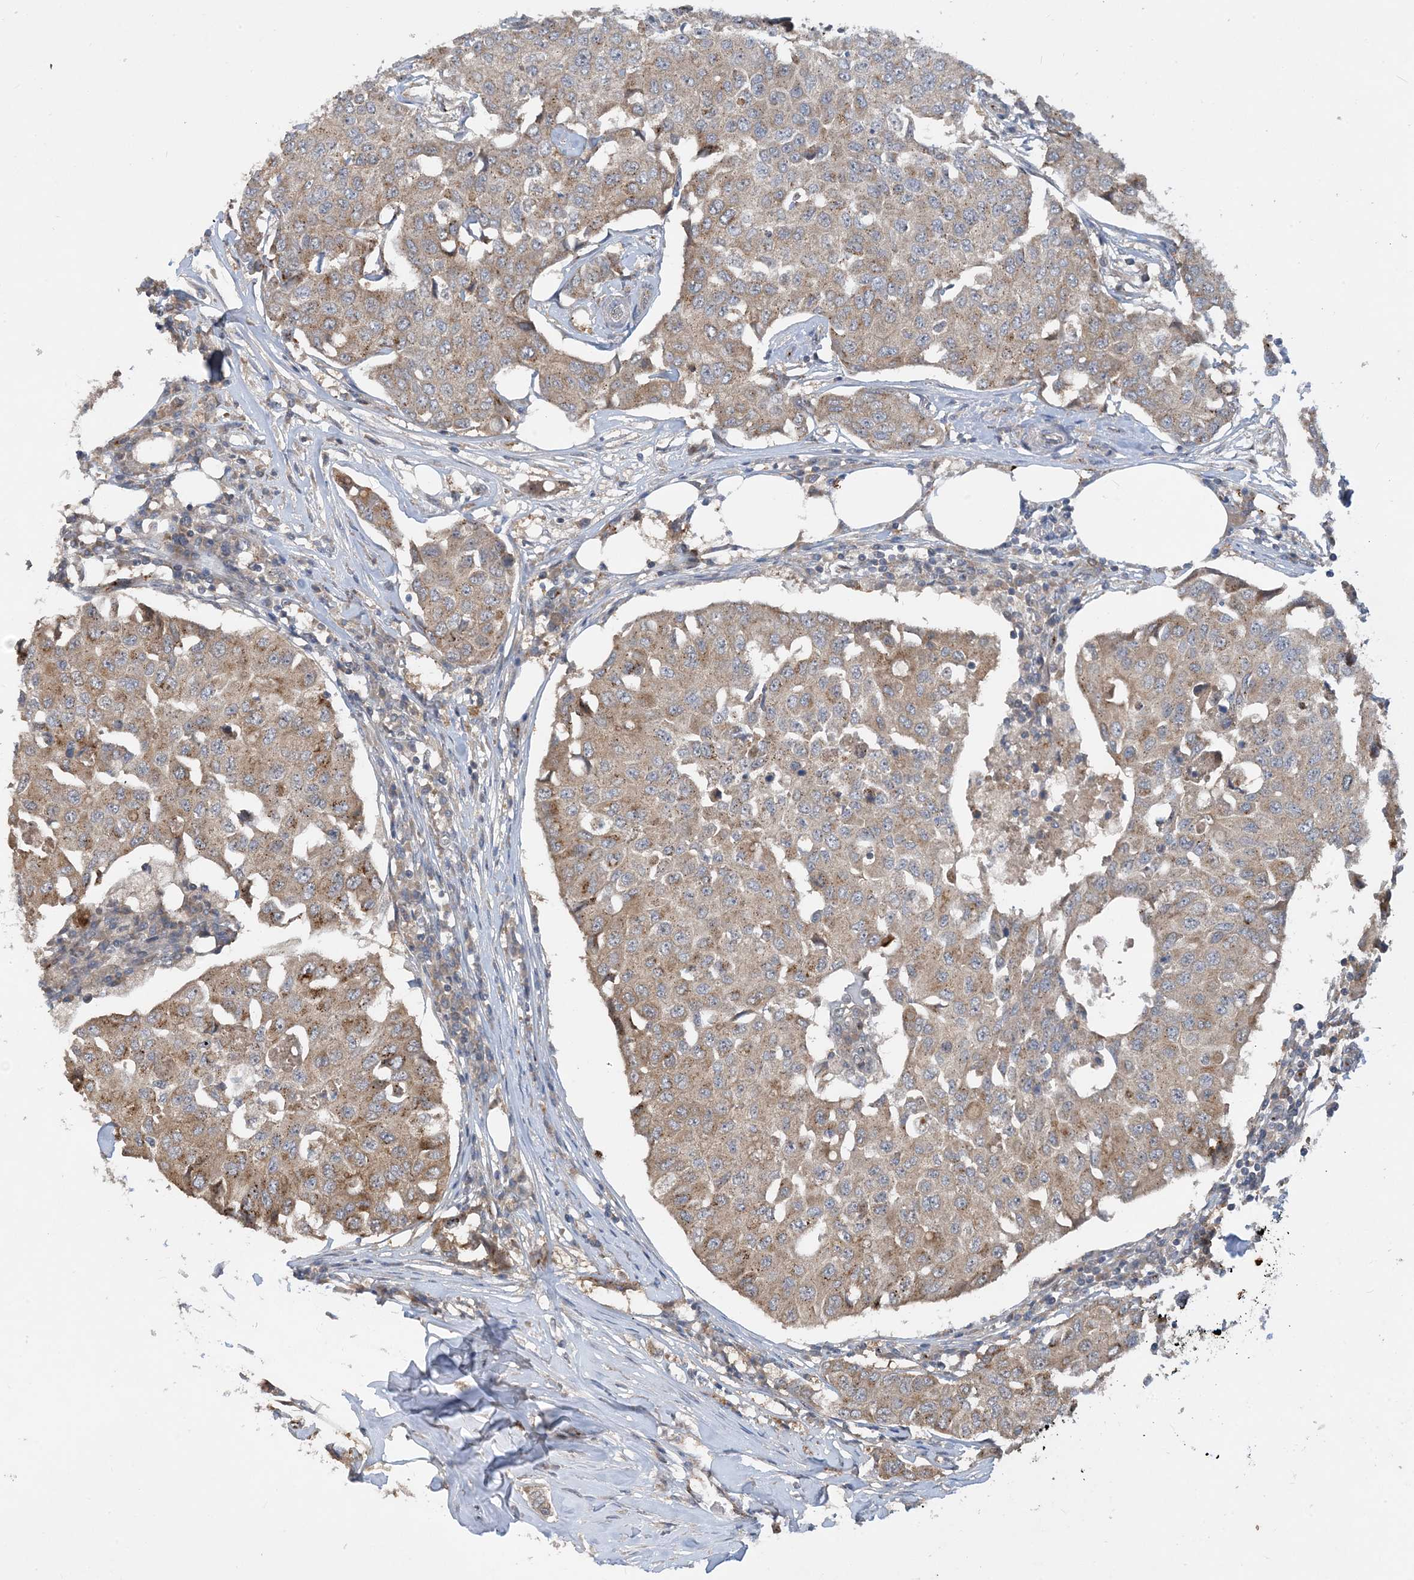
{"staining": {"intensity": "weak", "quantity": ">75%", "location": "cytoplasmic/membranous"}, "tissue": "breast cancer", "cell_type": "Tumor cells", "image_type": "cancer", "snomed": [{"axis": "morphology", "description": "Duct carcinoma"}, {"axis": "topography", "description": "Breast"}], "caption": "A brown stain shows weak cytoplasmic/membranous staining of a protein in breast invasive ductal carcinoma tumor cells.", "gene": "TINAG", "patient": {"sex": "female", "age": 80}}